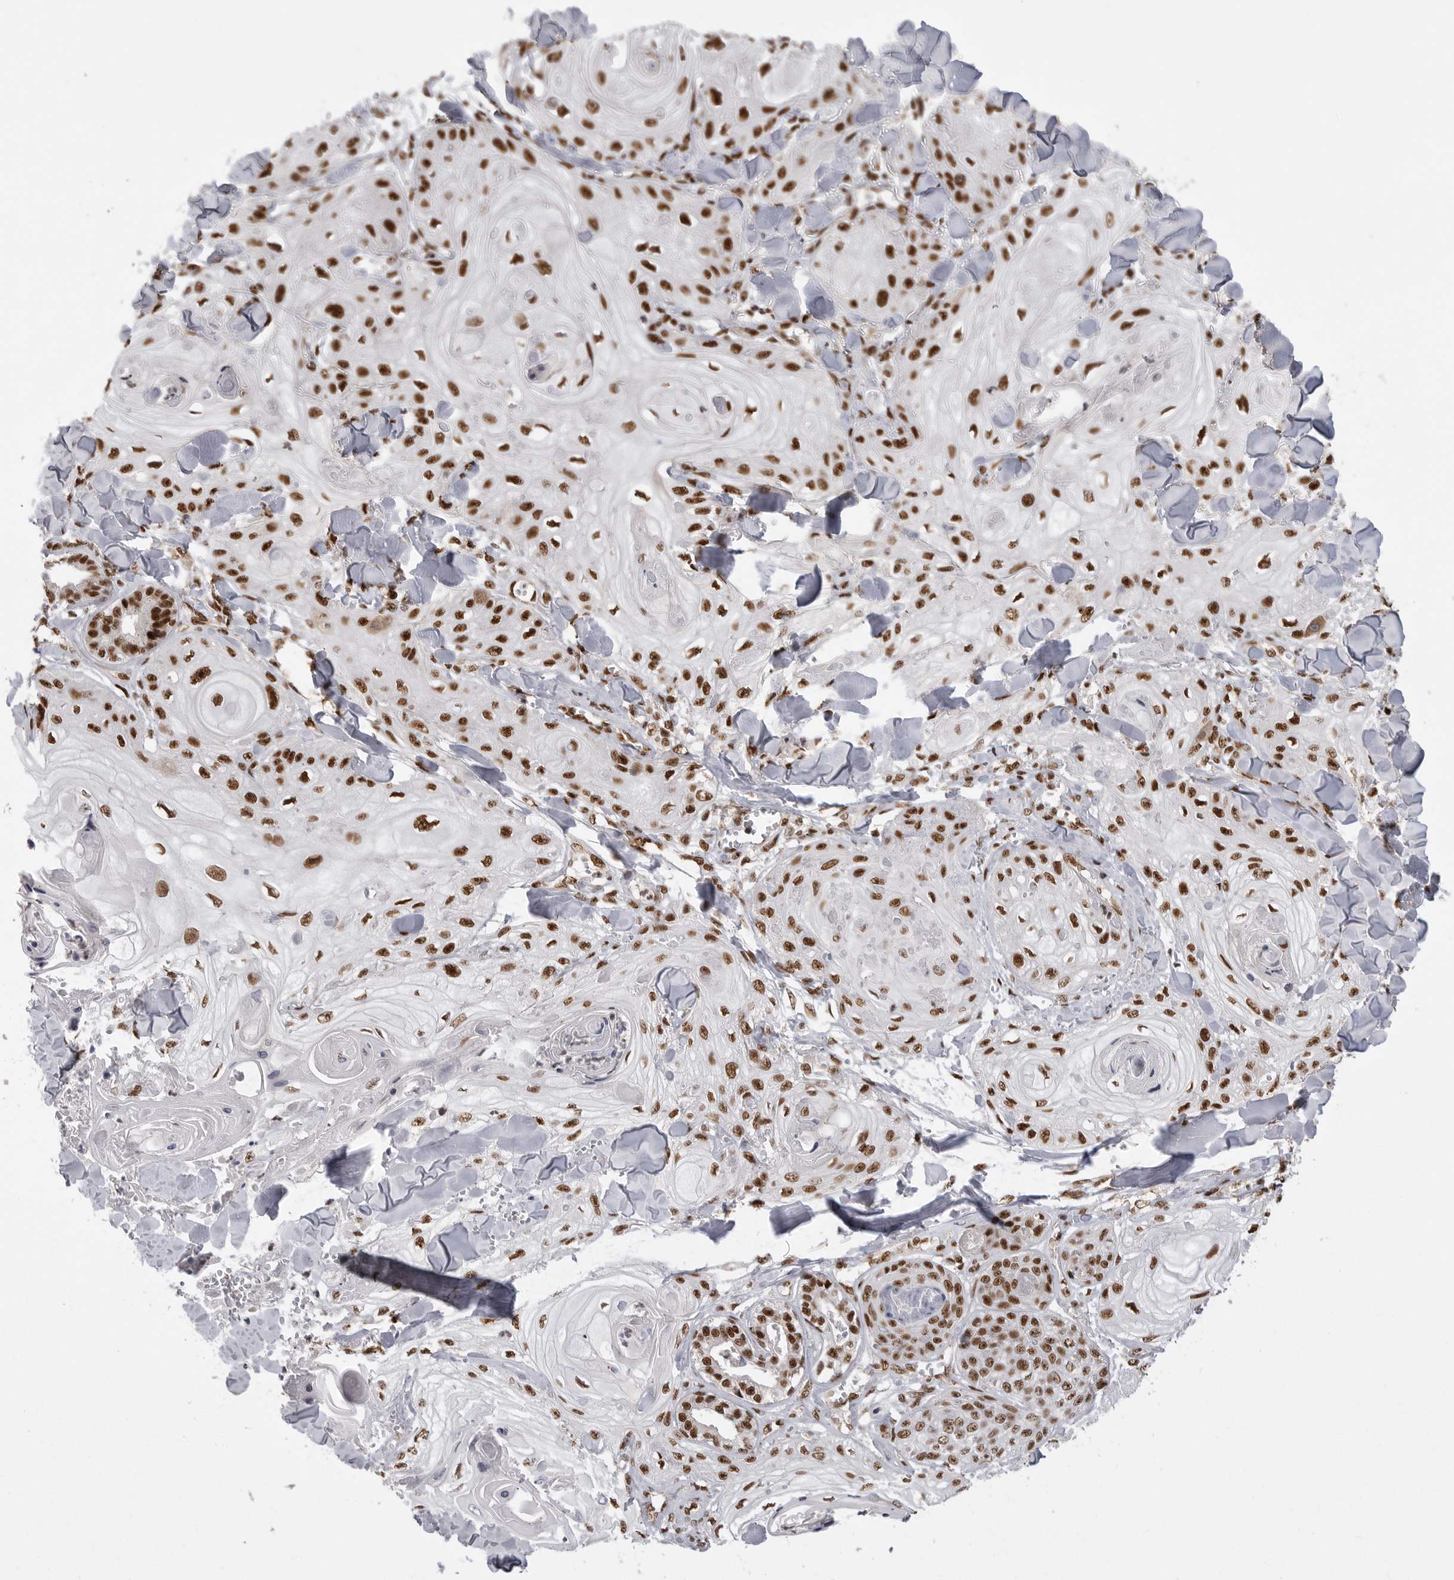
{"staining": {"intensity": "strong", "quantity": ">75%", "location": "nuclear"}, "tissue": "skin cancer", "cell_type": "Tumor cells", "image_type": "cancer", "snomed": [{"axis": "morphology", "description": "Squamous cell carcinoma, NOS"}, {"axis": "topography", "description": "Skin"}], "caption": "DAB immunohistochemical staining of human squamous cell carcinoma (skin) exhibits strong nuclear protein staining in about >75% of tumor cells.", "gene": "PPP1R8", "patient": {"sex": "male", "age": 74}}